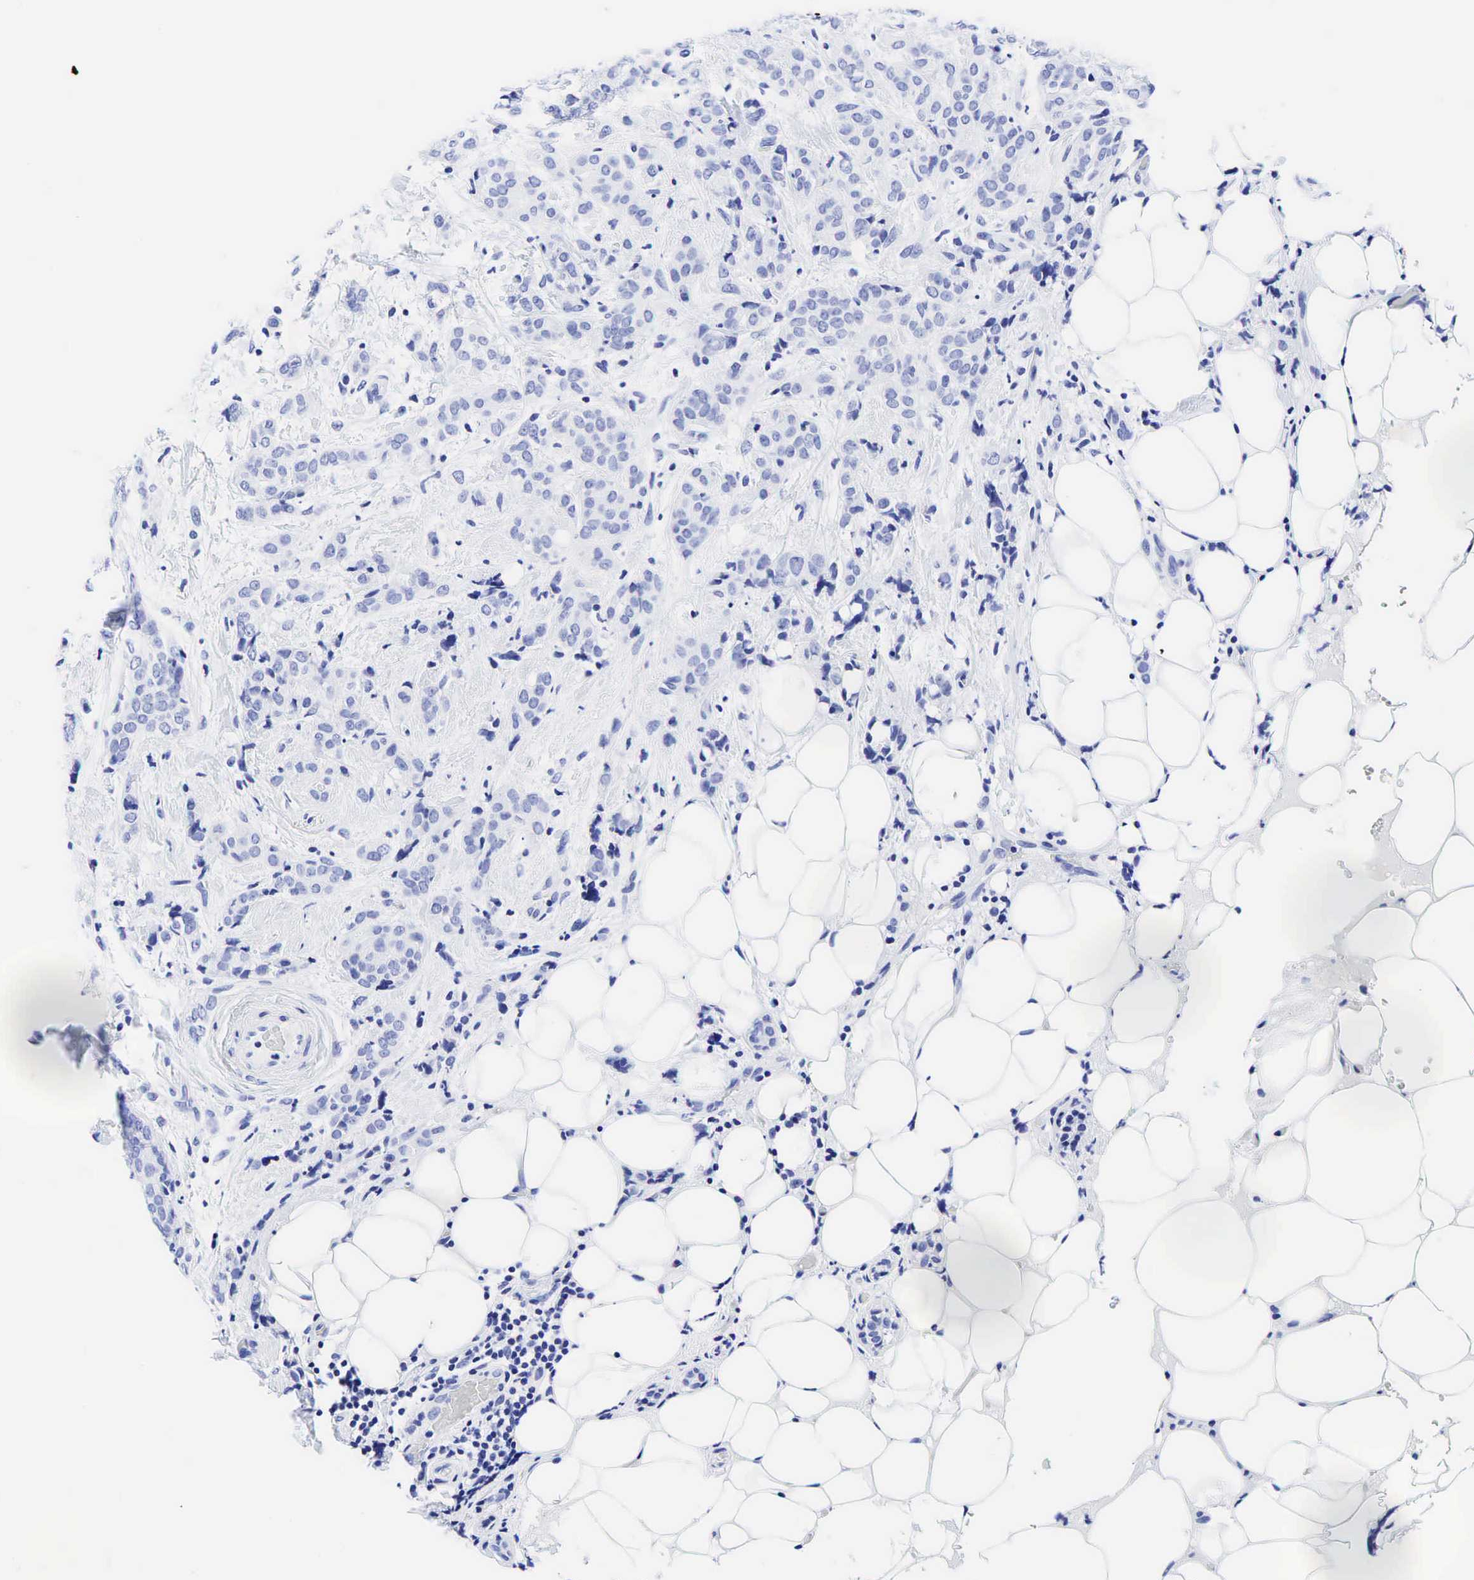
{"staining": {"intensity": "negative", "quantity": "none", "location": "none"}, "tissue": "breast cancer", "cell_type": "Tumor cells", "image_type": "cancer", "snomed": [{"axis": "morphology", "description": "Duct carcinoma"}, {"axis": "topography", "description": "Breast"}], "caption": "Human intraductal carcinoma (breast) stained for a protein using immunohistochemistry displays no positivity in tumor cells.", "gene": "CHGA", "patient": {"sex": "female", "age": 53}}